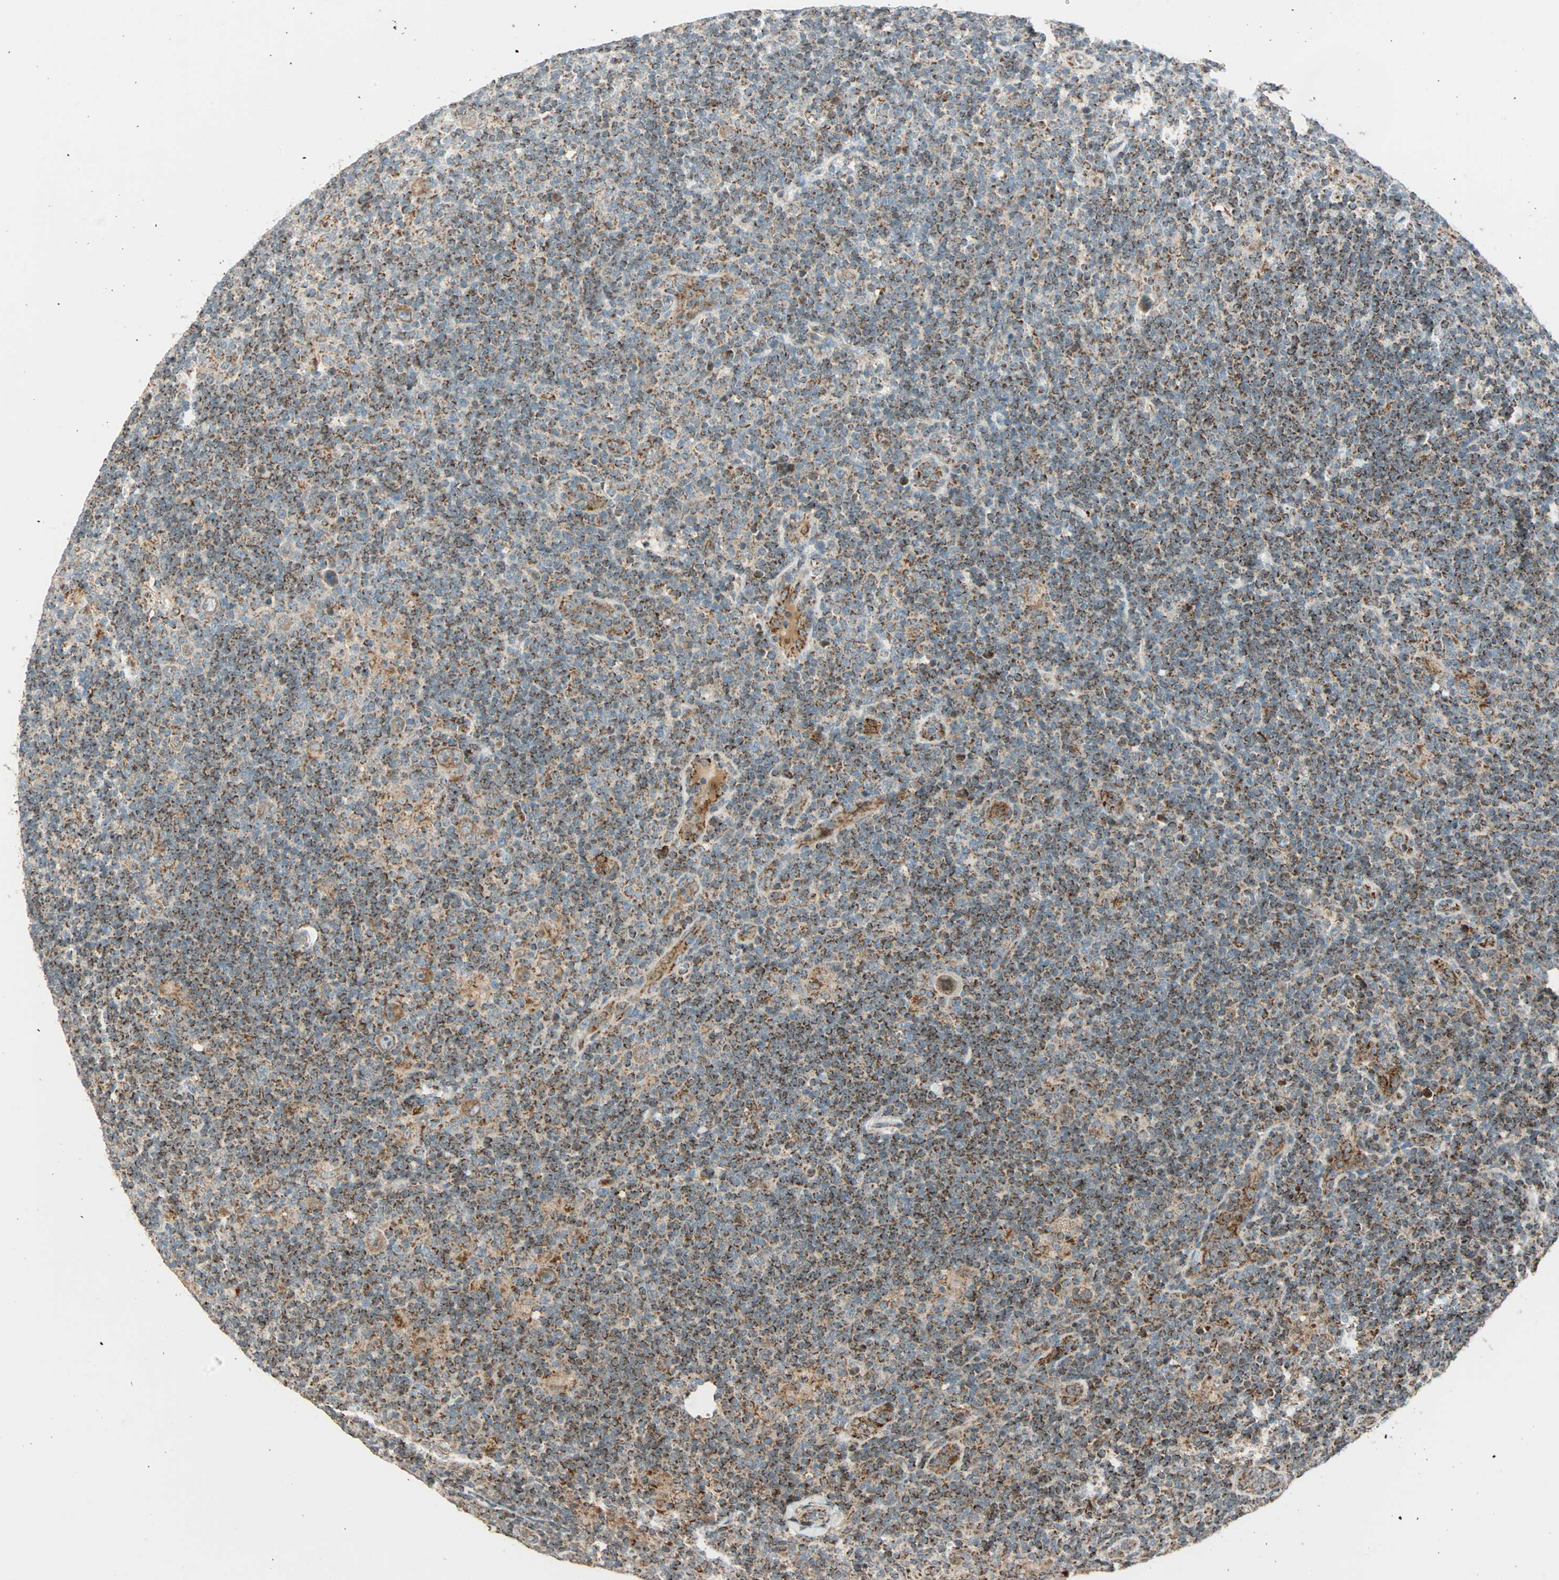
{"staining": {"intensity": "weak", "quantity": ">75%", "location": "cytoplasmic/membranous"}, "tissue": "lymphoma", "cell_type": "Tumor cells", "image_type": "cancer", "snomed": [{"axis": "morphology", "description": "Hodgkin's disease, NOS"}, {"axis": "topography", "description": "Lymph node"}], "caption": "Tumor cells demonstrate weak cytoplasmic/membranous staining in about >75% of cells in Hodgkin's disease.", "gene": "SPRY4", "patient": {"sex": "female", "age": 57}}